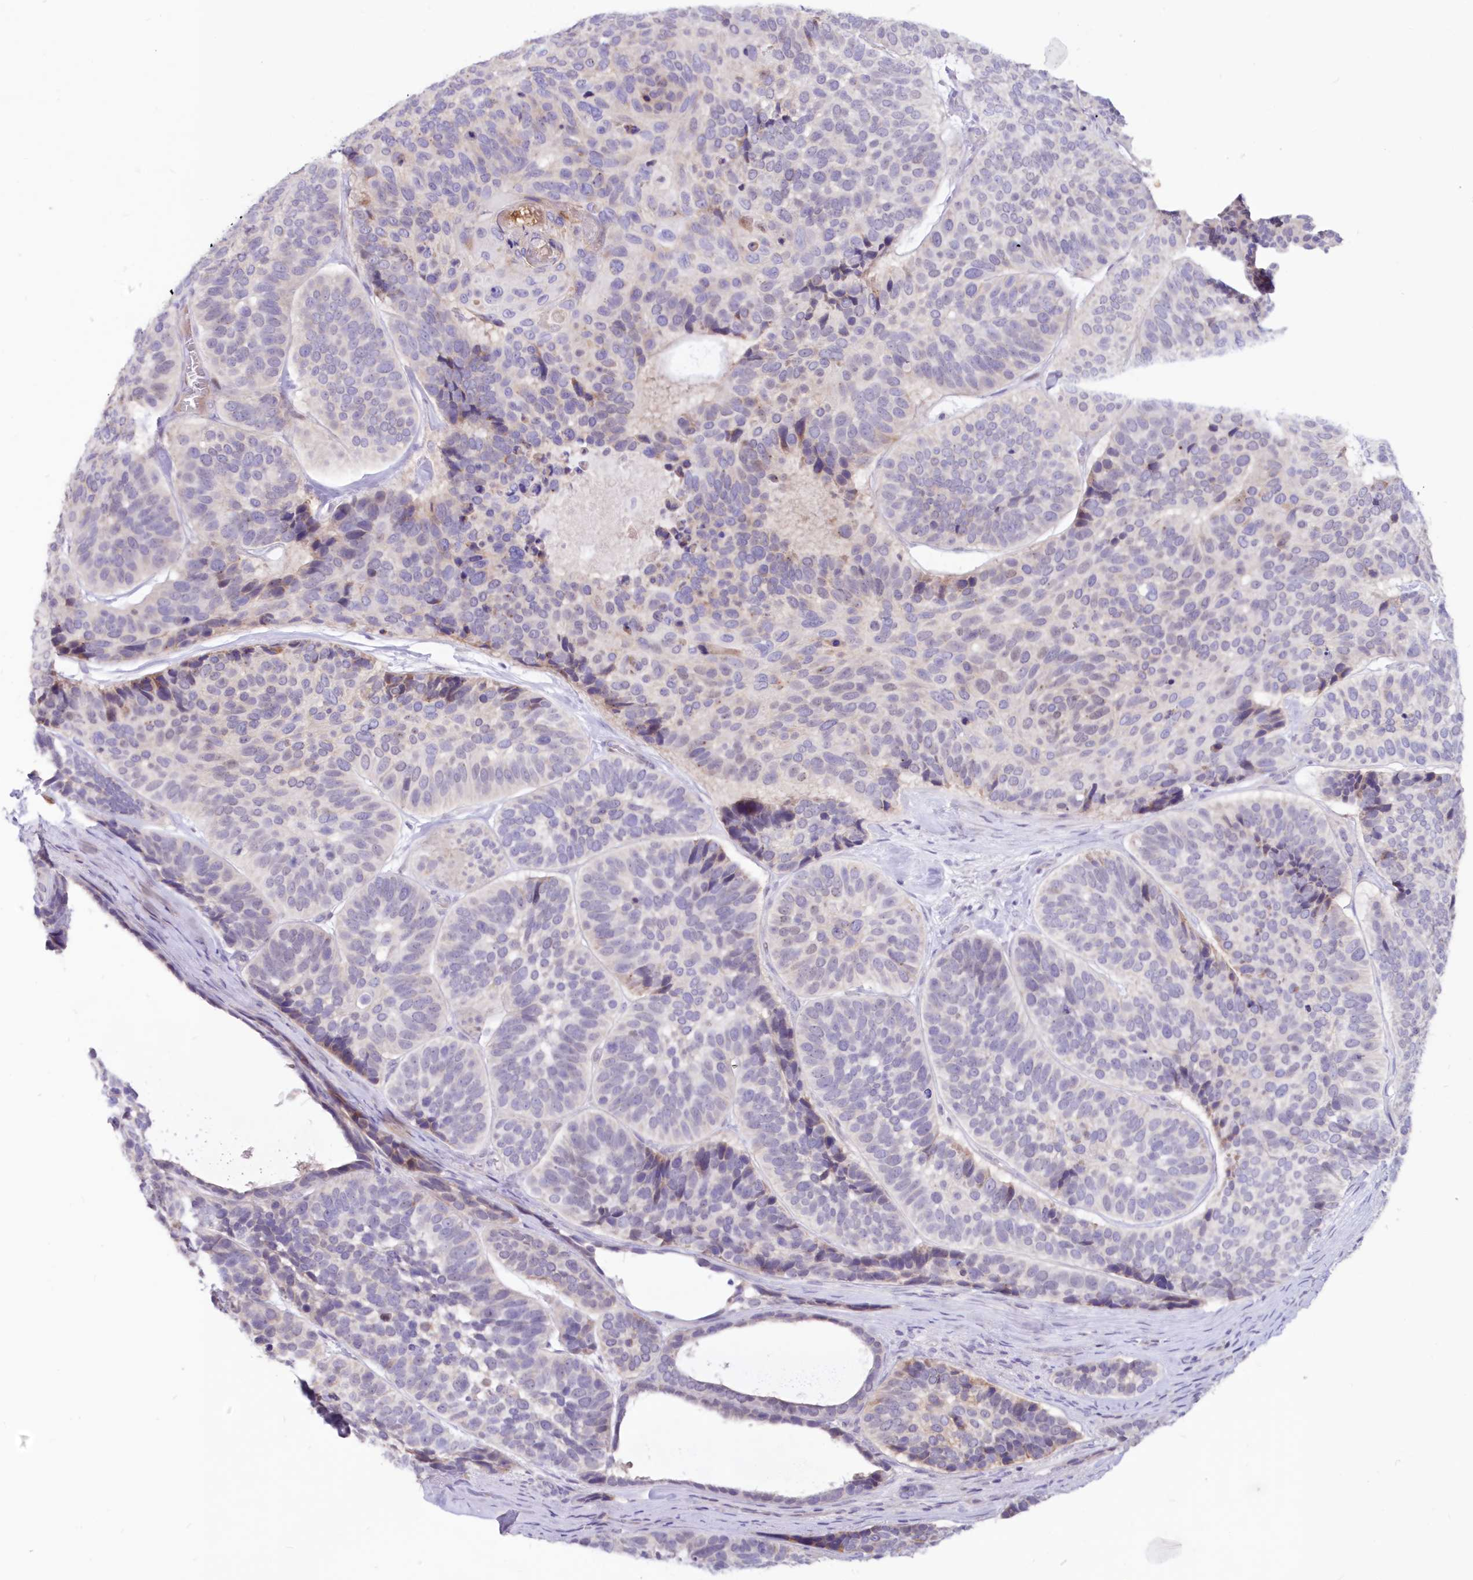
{"staining": {"intensity": "weak", "quantity": "<25%", "location": "cytoplasmic/membranous"}, "tissue": "skin cancer", "cell_type": "Tumor cells", "image_type": "cancer", "snomed": [{"axis": "morphology", "description": "Basal cell carcinoma"}, {"axis": "topography", "description": "Skin"}], "caption": "An IHC photomicrograph of skin basal cell carcinoma is shown. There is no staining in tumor cells of skin basal cell carcinoma. (DAB IHC with hematoxylin counter stain).", "gene": "SNED1", "patient": {"sex": "male", "age": 62}}